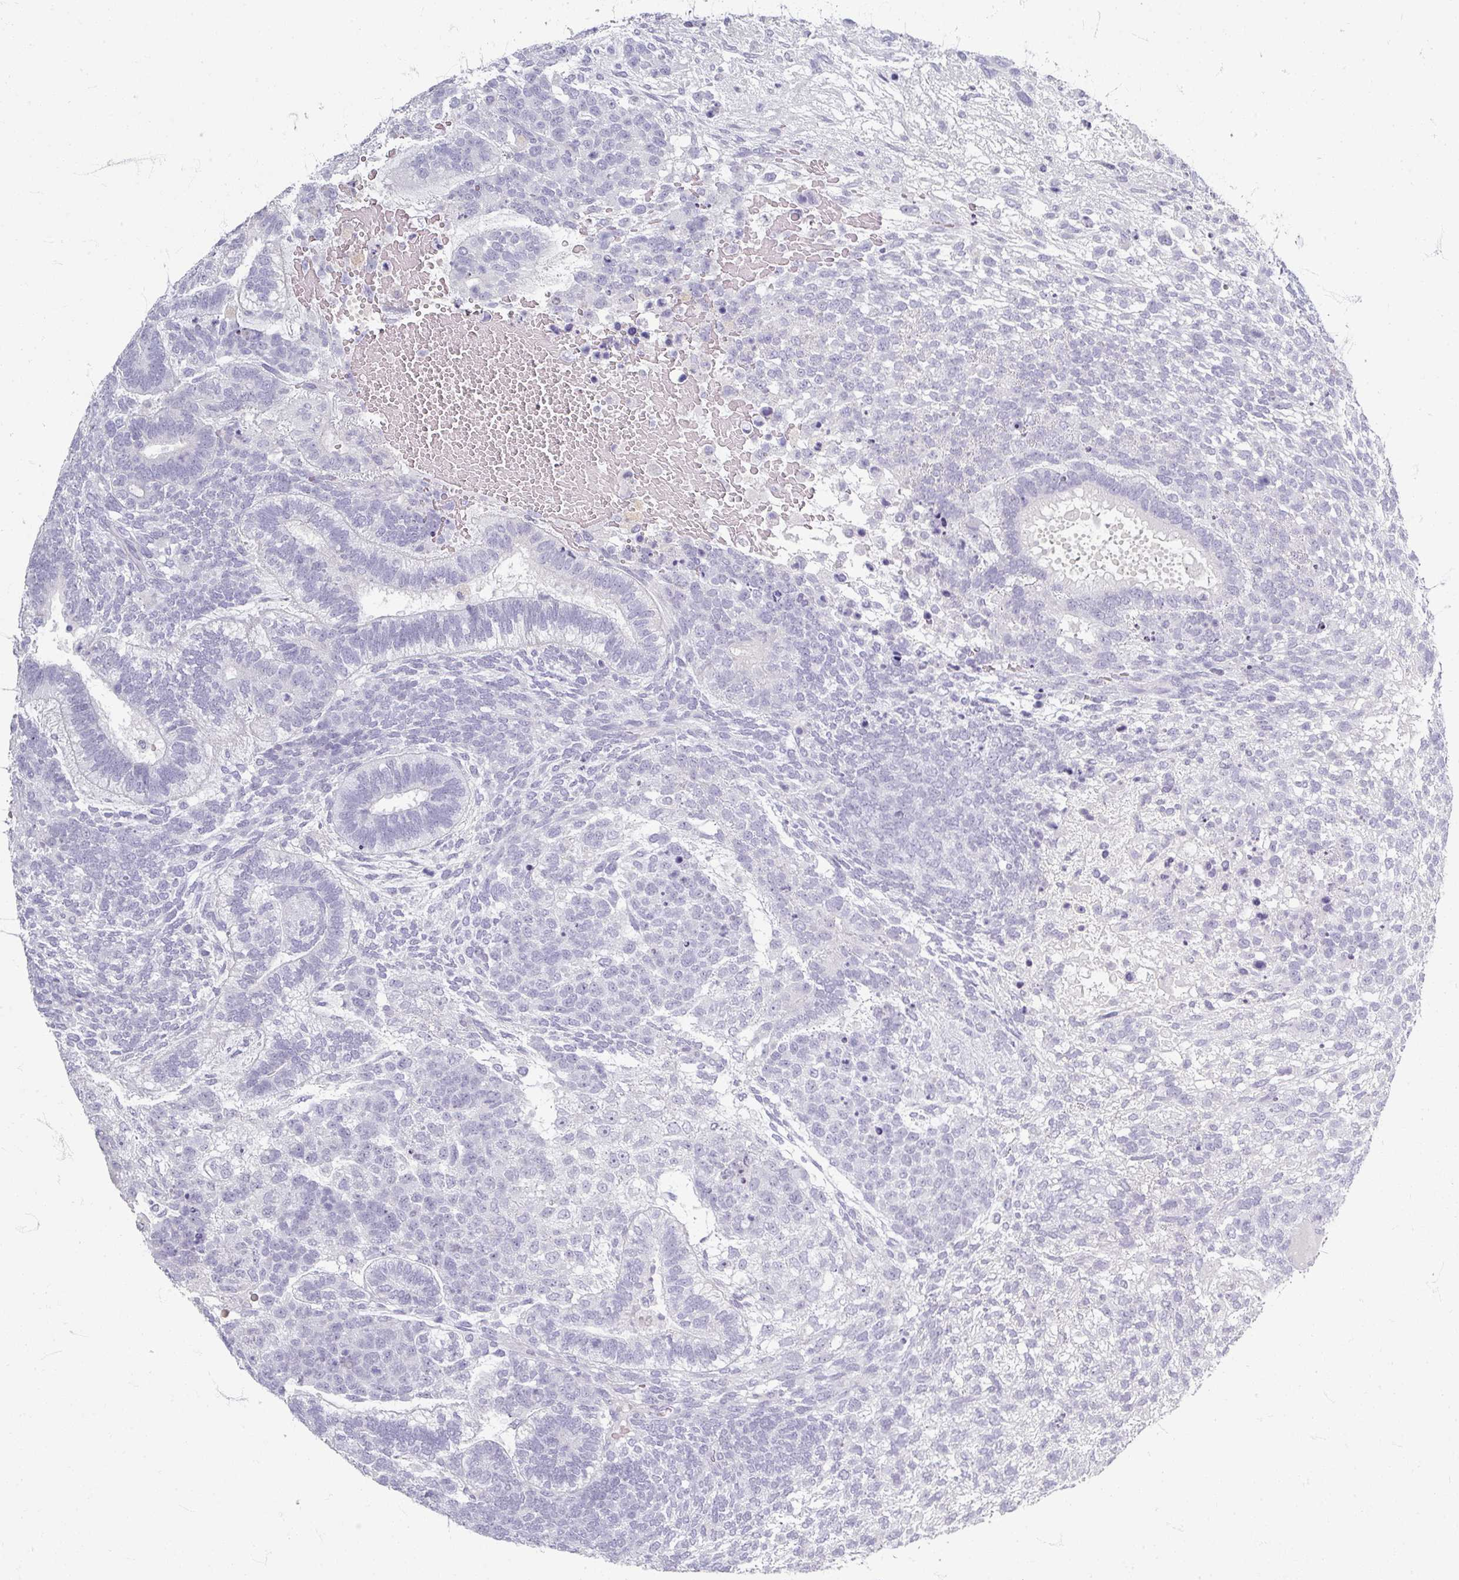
{"staining": {"intensity": "negative", "quantity": "none", "location": "none"}, "tissue": "testis cancer", "cell_type": "Tumor cells", "image_type": "cancer", "snomed": [{"axis": "morphology", "description": "Carcinoma, Embryonal, NOS"}, {"axis": "topography", "description": "Testis"}], "caption": "High magnification brightfield microscopy of testis embryonal carcinoma stained with DAB (brown) and counterstained with hematoxylin (blue): tumor cells show no significant staining.", "gene": "ZNF878", "patient": {"sex": "male", "age": 23}}